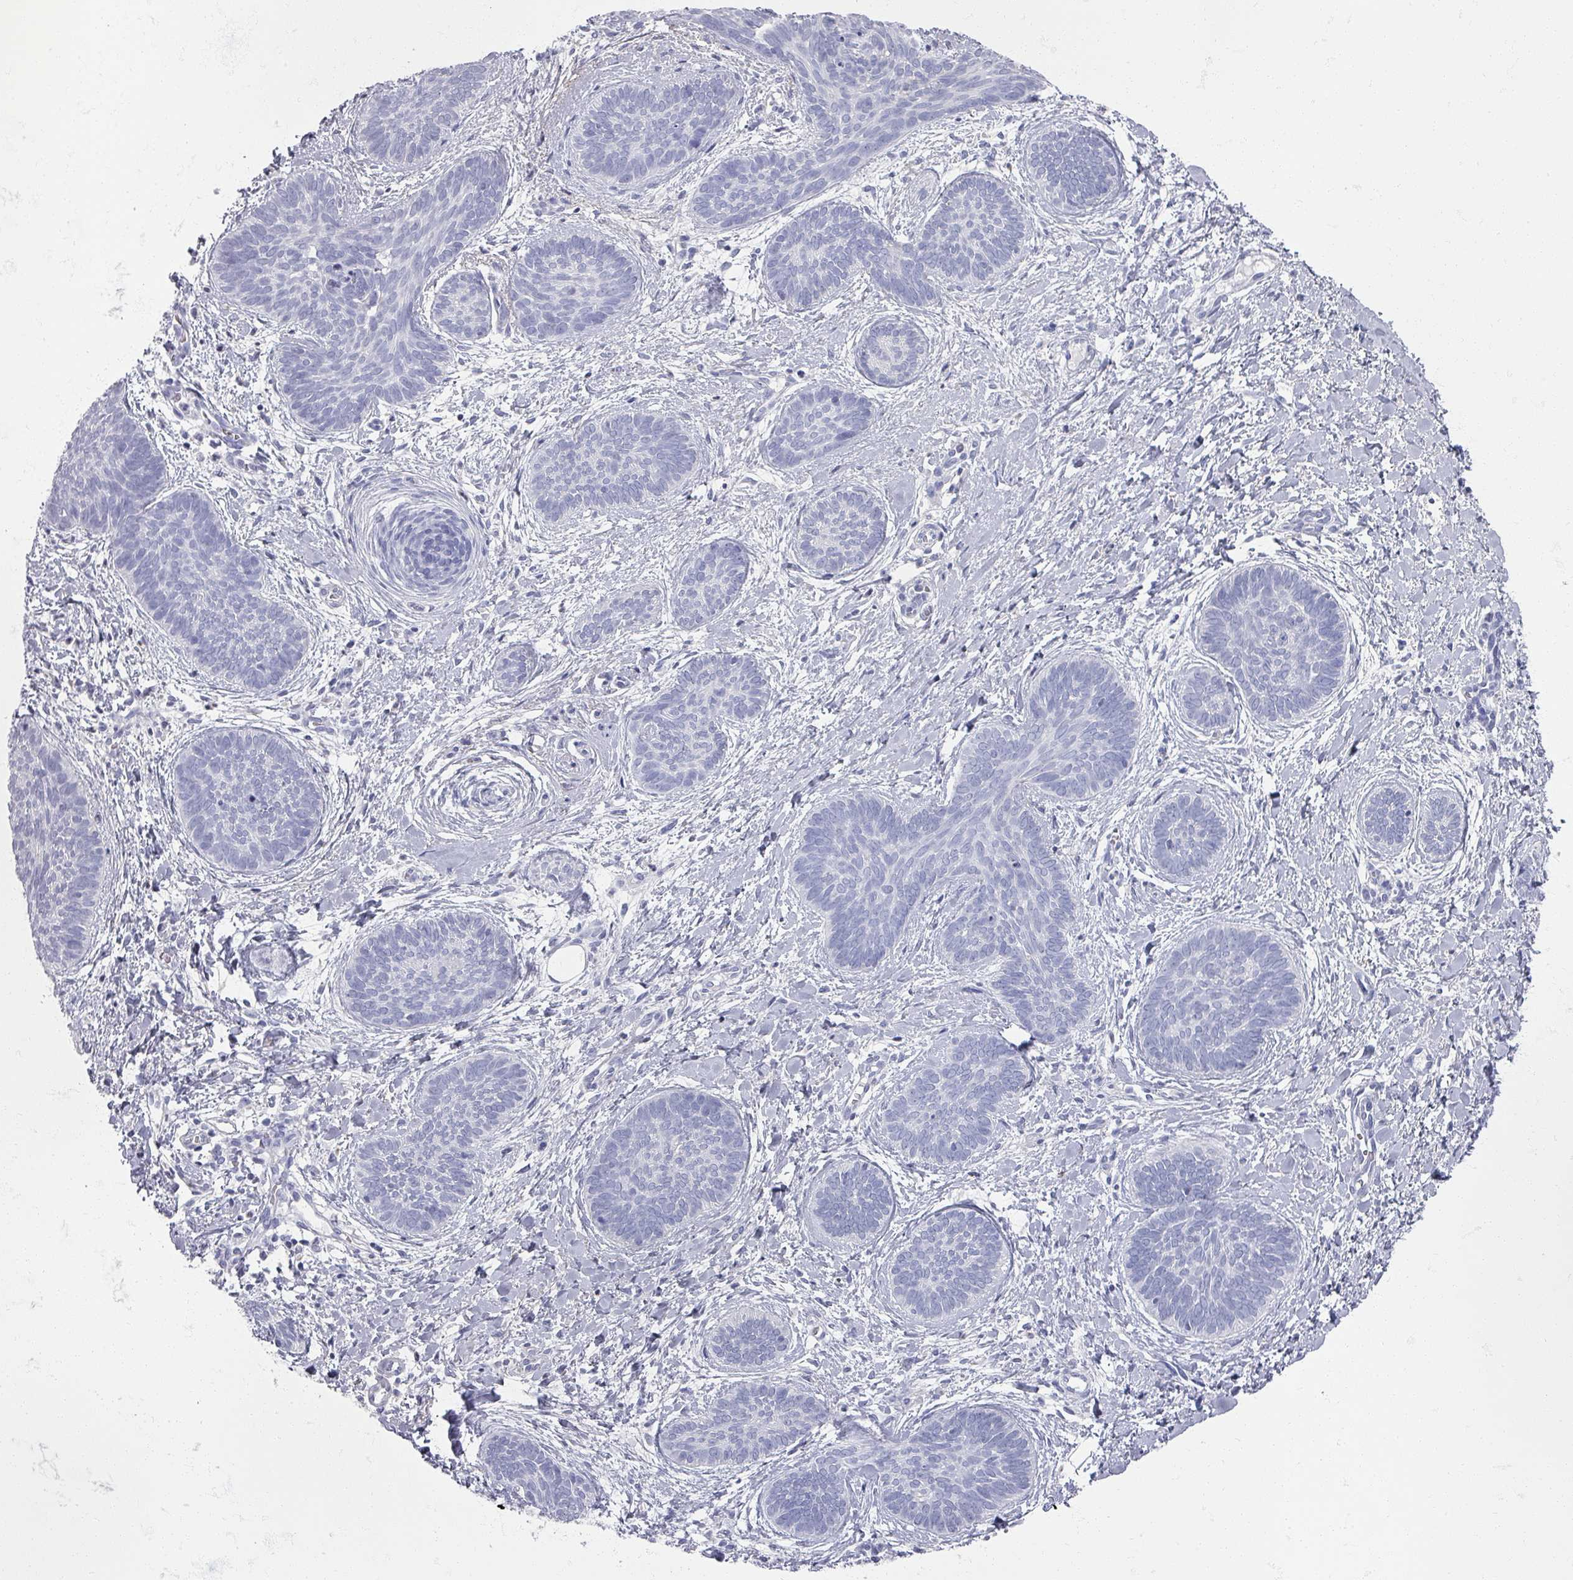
{"staining": {"intensity": "negative", "quantity": "none", "location": "none"}, "tissue": "skin cancer", "cell_type": "Tumor cells", "image_type": "cancer", "snomed": [{"axis": "morphology", "description": "Basal cell carcinoma"}, {"axis": "topography", "description": "Skin"}], "caption": "Immunohistochemistry (IHC) photomicrograph of neoplastic tissue: skin cancer (basal cell carcinoma) stained with DAB (3,3'-diaminobenzidine) demonstrates no significant protein positivity in tumor cells. (Brightfield microscopy of DAB IHC at high magnification).", "gene": "OMG", "patient": {"sex": "female", "age": 81}}